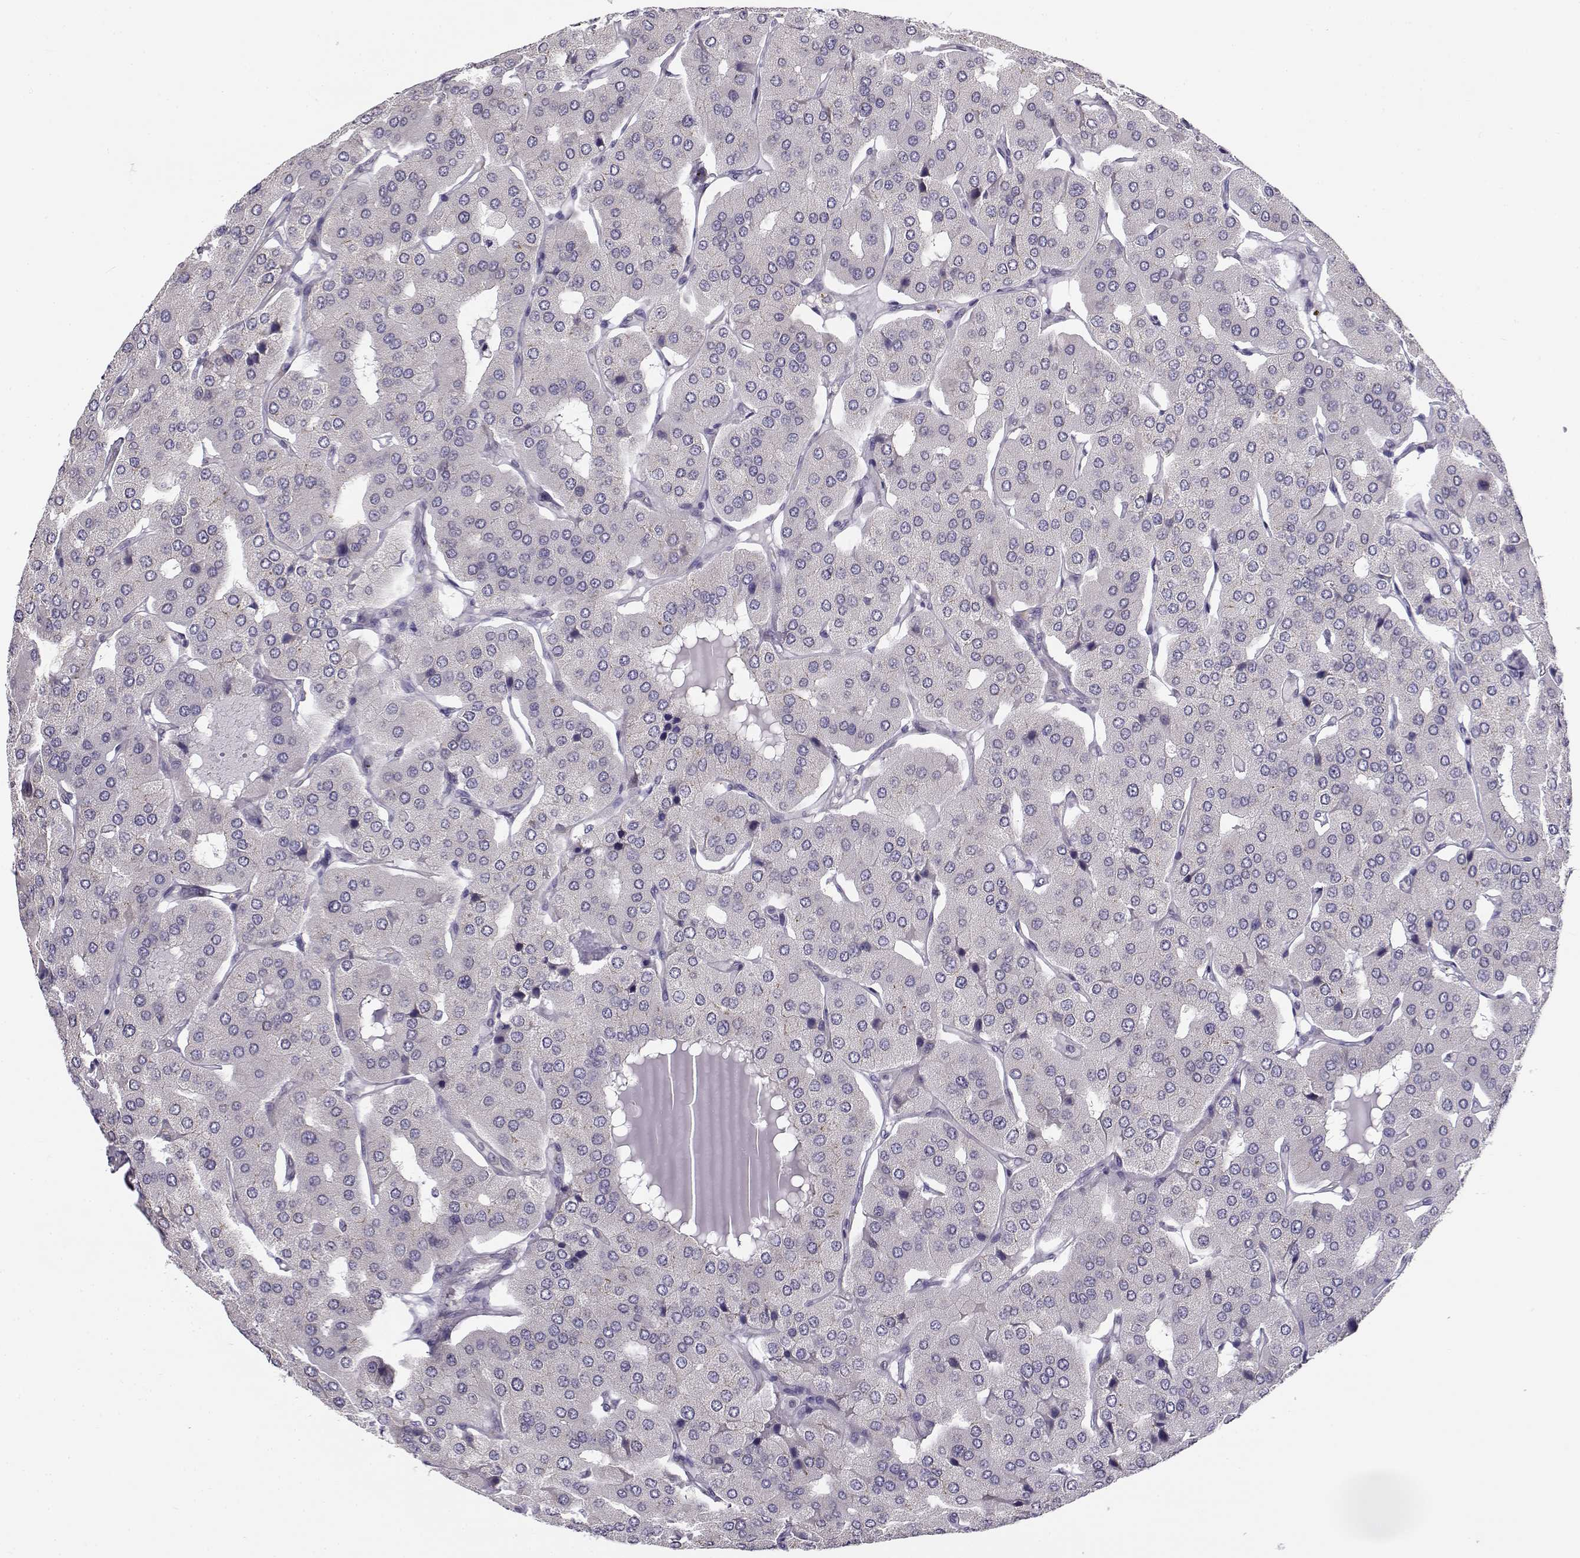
{"staining": {"intensity": "negative", "quantity": "none", "location": "none"}, "tissue": "parathyroid gland", "cell_type": "Glandular cells", "image_type": "normal", "snomed": [{"axis": "morphology", "description": "Normal tissue, NOS"}, {"axis": "morphology", "description": "Adenoma, NOS"}, {"axis": "topography", "description": "Parathyroid gland"}], "caption": "An immunohistochemistry (IHC) micrograph of normal parathyroid gland is shown. There is no staining in glandular cells of parathyroid gland.", "gene": "BEND6", "patient": {"sex": "female", "age": 86}}